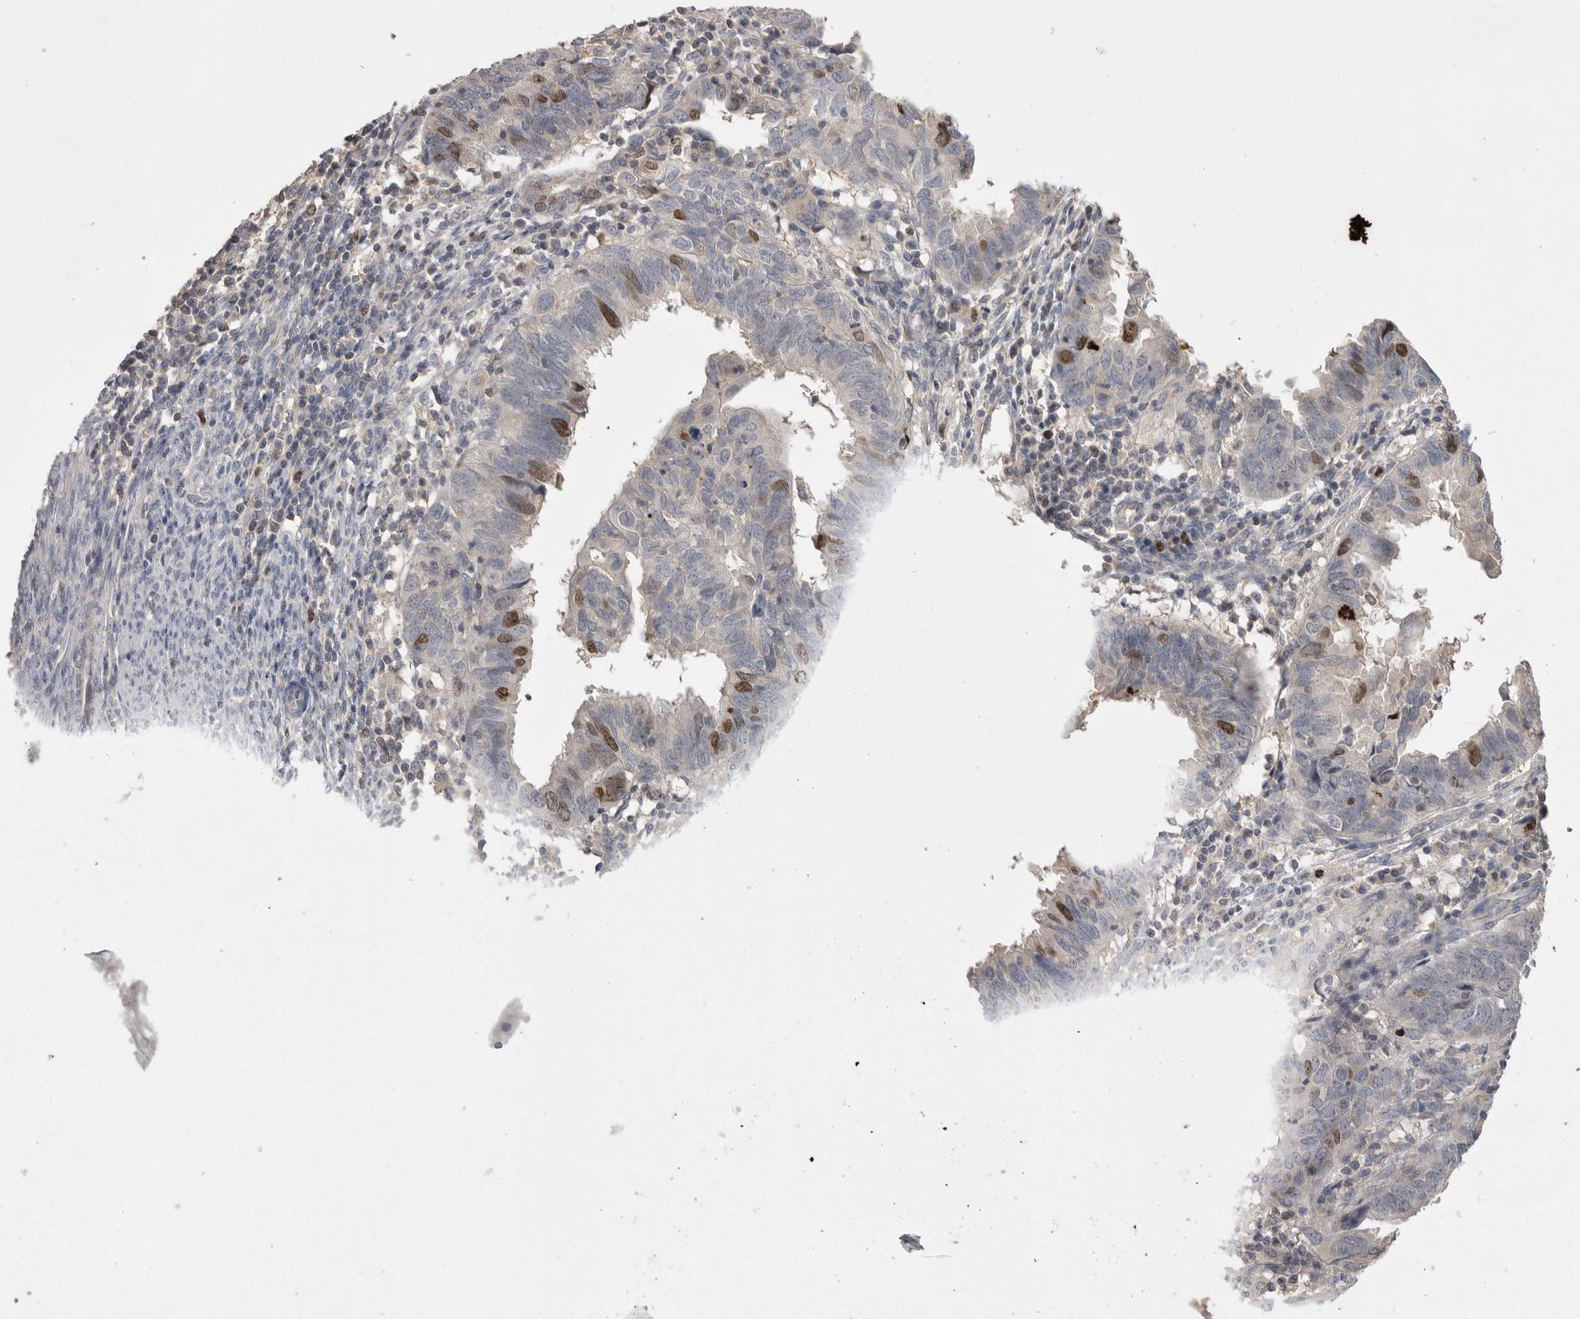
{"staining": {"intensity": "strong", "quantity": "<25%", "location": "nuclear"}, "tissue": "endometrial cancer", "cell_type": "Tumor cells", "image_type": "cancer", "snomed": [{"axis": "morphology", "description": "Adenocarcinoma, NOS"}, {"axis": "topography", "description": "Uterus"}], "caption": "Immunohistochemistry photomicrograph of neoplastic tissue: human endometrial cancer stained using IHC reveals medium levels of strong protein expression localized specifically in the nuclear of tumor cells, appearing as a nuclear brown color.", "gene": "TOP2A", "patient": {"sex": "female", "age": 77}}